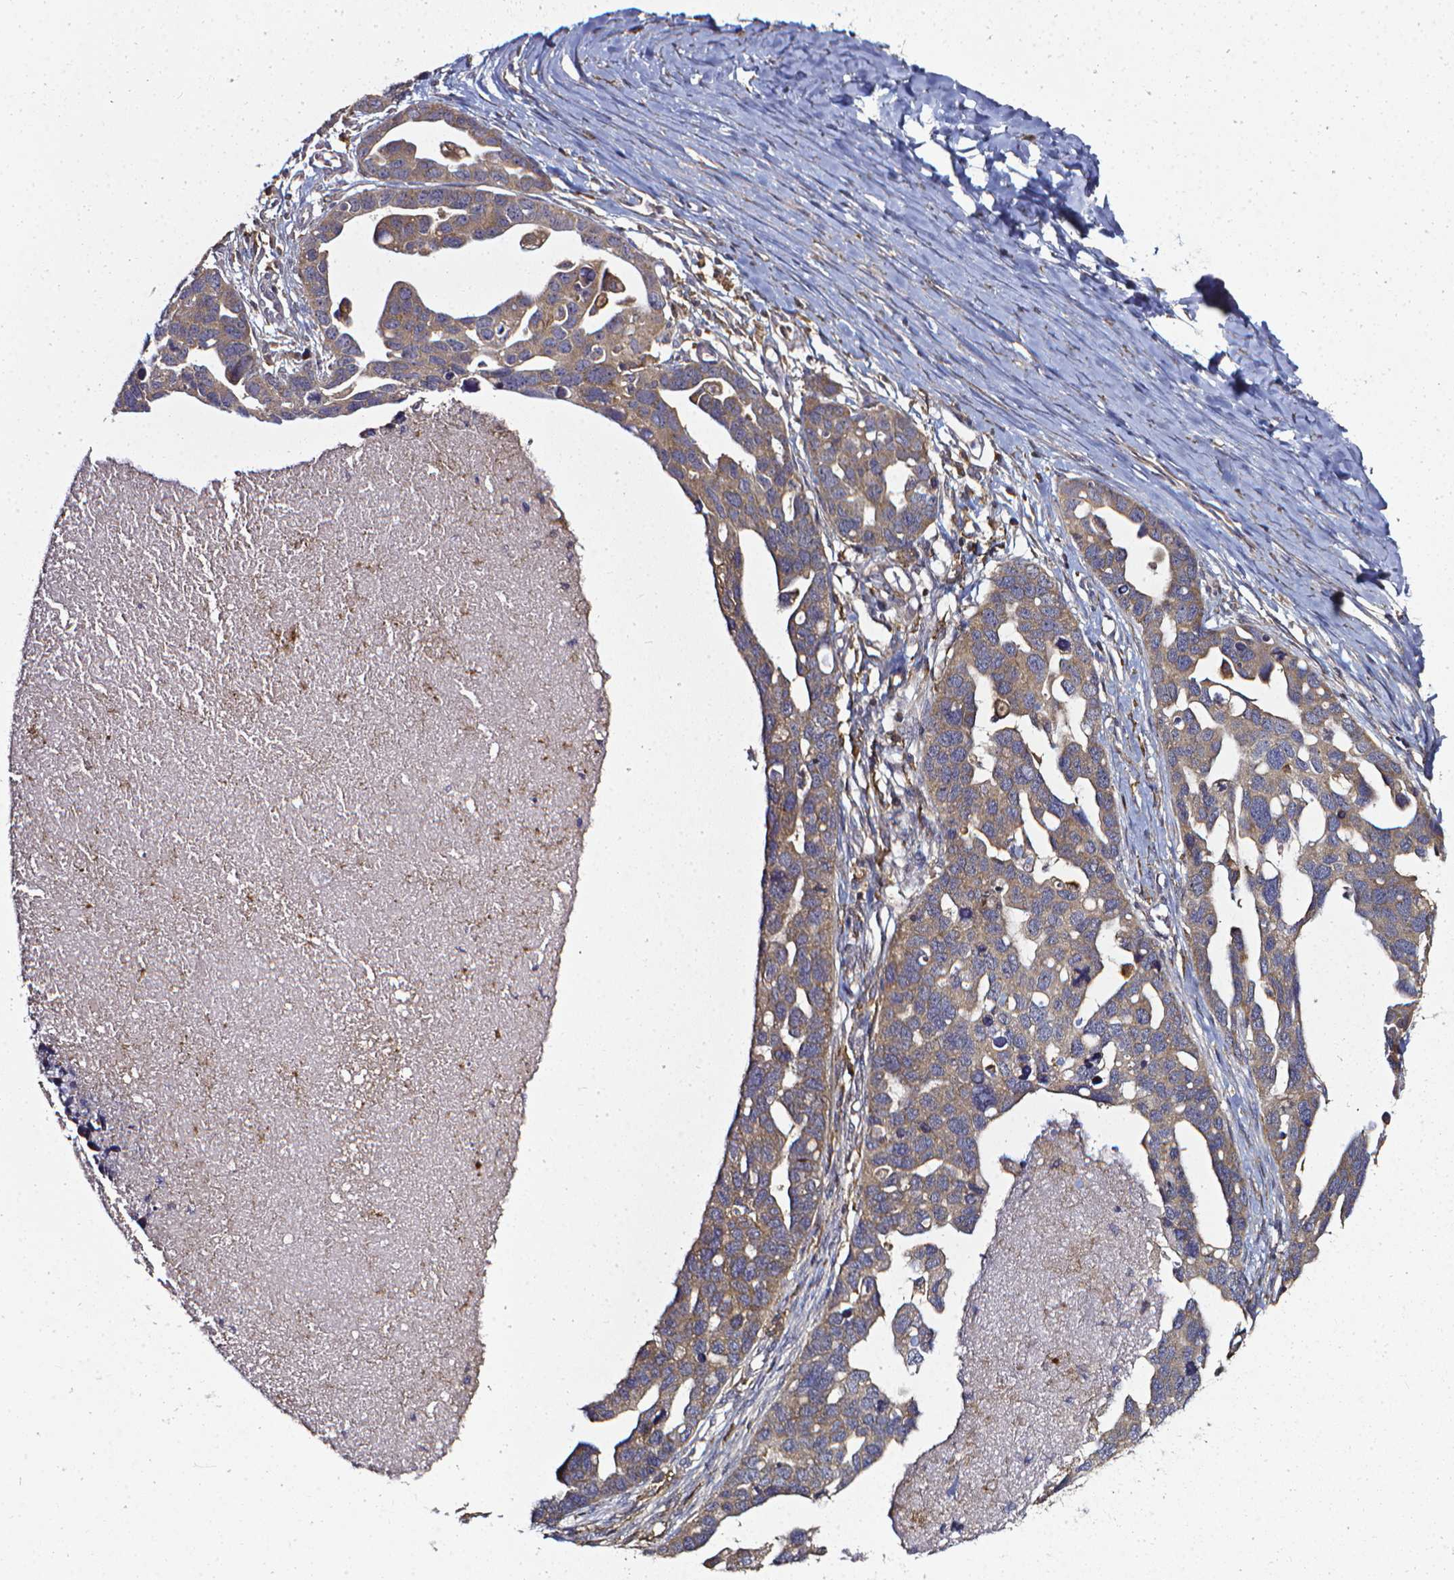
{"staining": {"intensity": "weak", "quantity": ">75%", "location": "cytoplasmic/membranous"}, "tissue": "ovarian cancer", "cell_type": "Tumor cells", "image_type": "cancer", "snomed": [{"axis": "morphology", "description": "Cystadenocarcinoma, serous, NOS"}, {"axis": "topography", "description": "Ovary"}], "caption": "Immunohistochemistry photomicrograph of human serous cystadenocarcinoma (ovarian) stained for a protein (brown), which shows low levels of weak cytoplasmic/membranous staining in about >75% of tumor cells.", "gene": "PRAG1", "patient": {"sex": "female", "age": 54}}